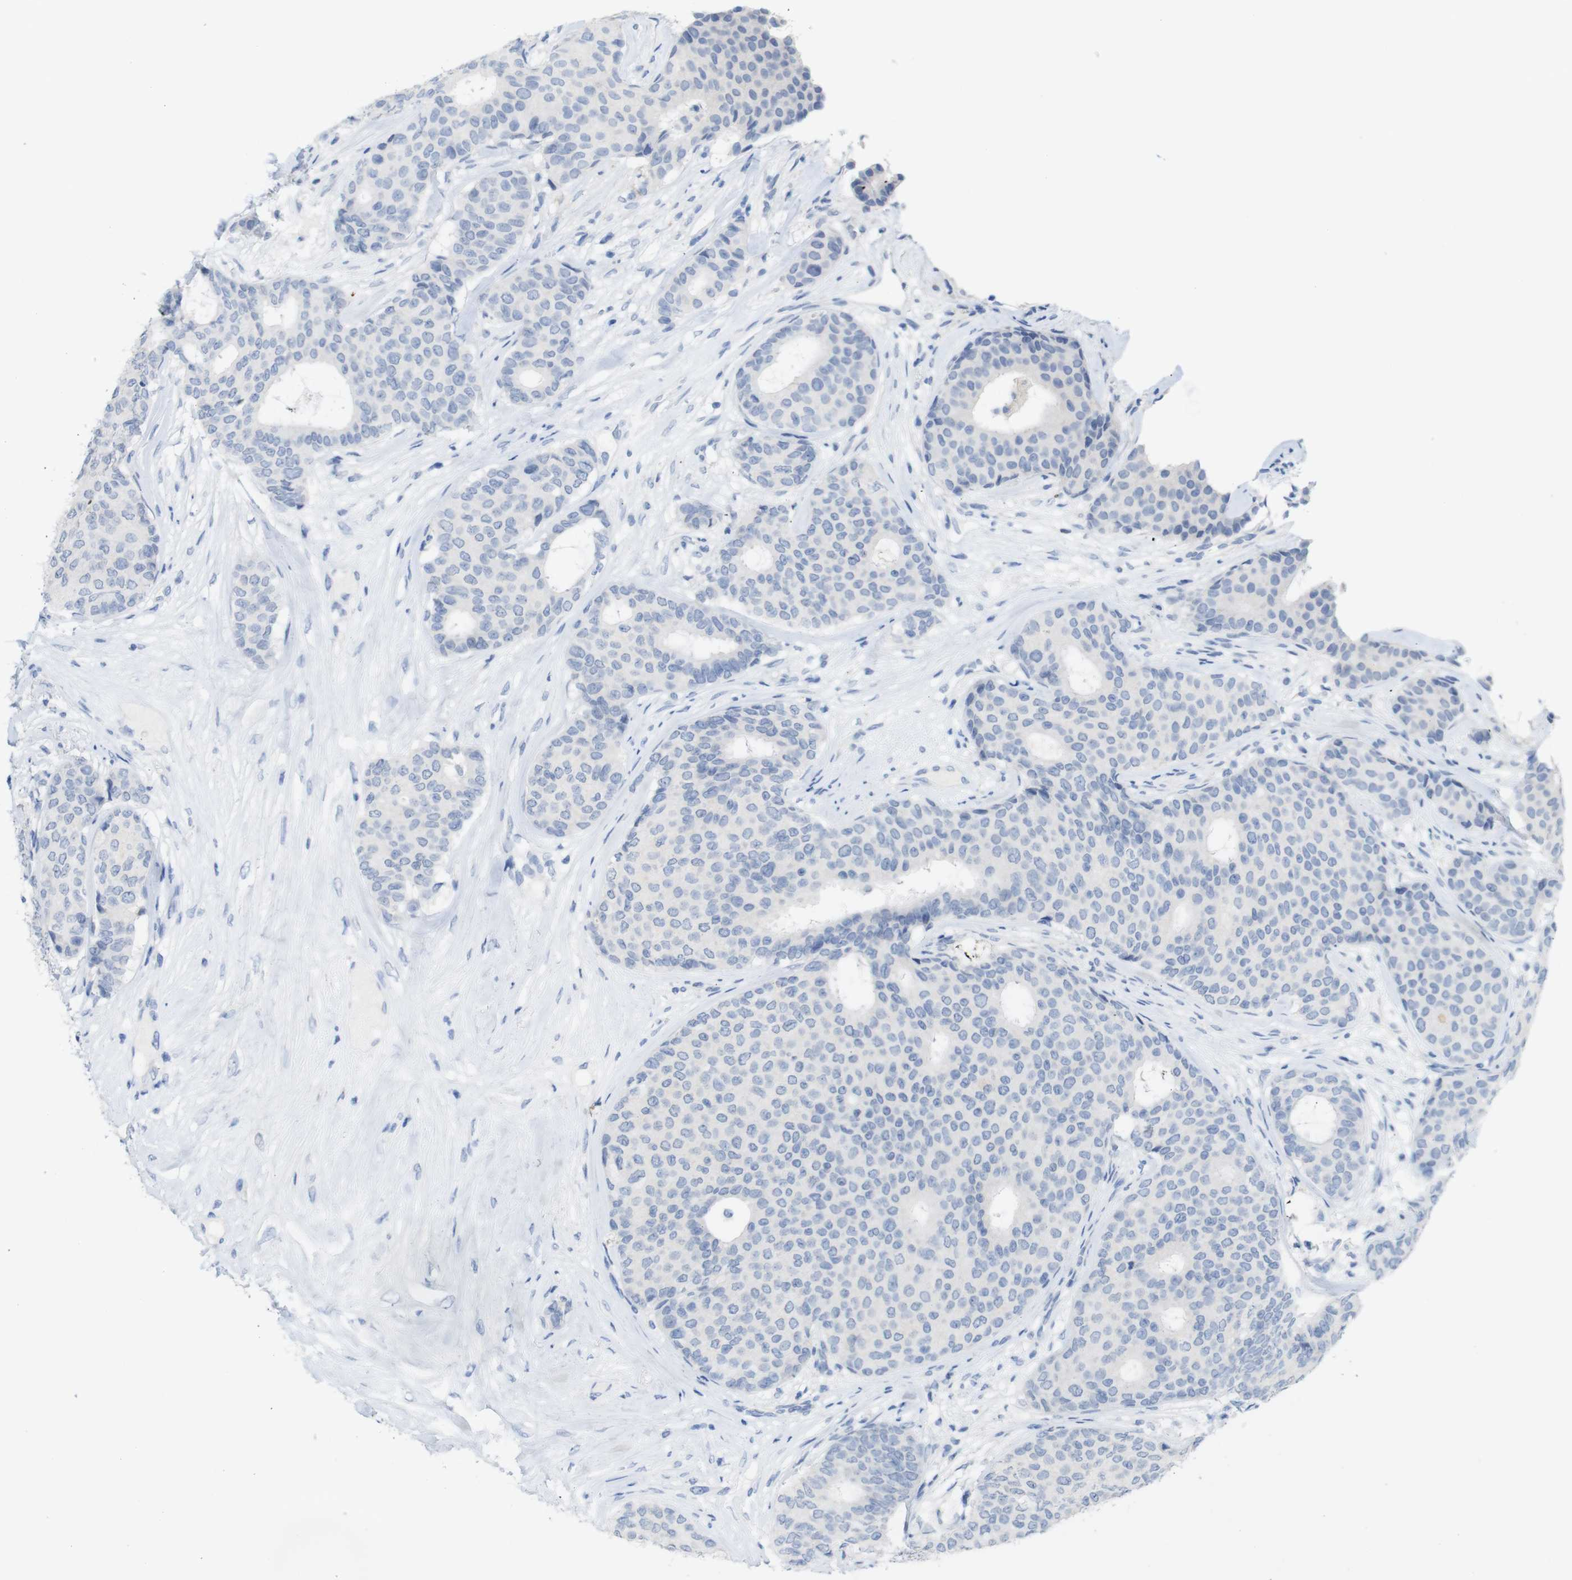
{"staining": {"intensity": "negative", "quantity": "none", "location": "none"}, "tissue": "breast cancer", "cell_type": "Tumor cells", "image_type": "cancer", "snomed": [{"axis": "morphology", "description": "Duct carcinoma"}, {"axis": "topography", "description": "Breast"}], "caption": "DAB (3,3'-diaminobenzidine) immunohistochemical staining of human infiltrating ductal carcinoma (breast) reveals no significant positivity in tumor cells. (Stains: DAB immunohistochemistry (IHC) with hematoxylin counter stain, Microscopy: brightfield microscopy at high magnification).", "gene": "LAG3", "patient": {"sex": "female", "age": 75}}